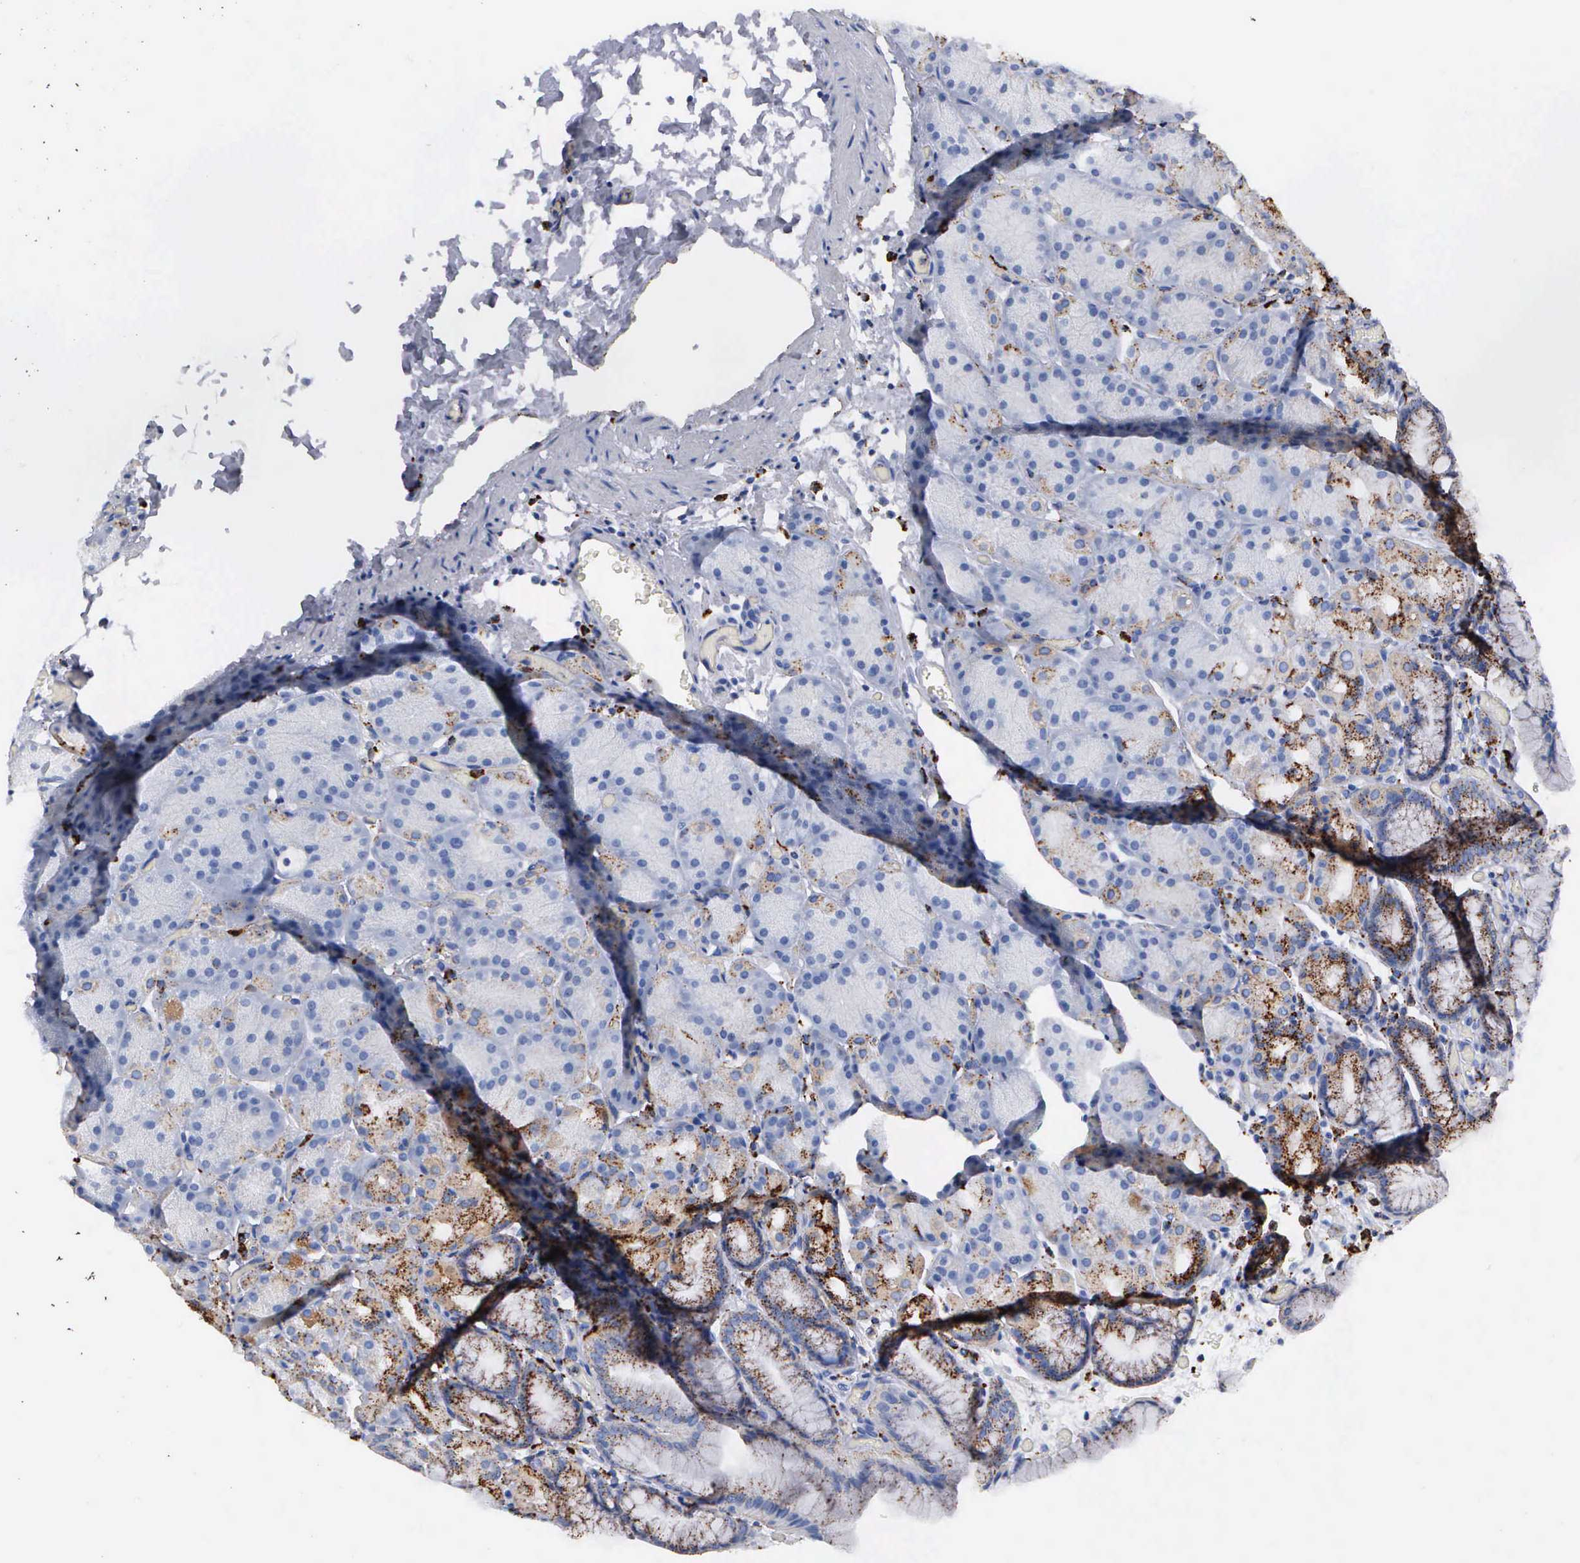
{"staining": {"intensity": "strong", "quantity": "25%-75%", "location": "cytoplasmic/membranous"}, "tissue": "stomach", "cell_type": "Glandular cells", "image_type": "normal", "snomed": [{"axis": "morphology", "description": "Normal tissue, NOS"}, {"axis": "topography", "description": "Stomach, upper"}], "caption": "A brown stain shows strong cytoplasmic/membranous staining of a protein in glandular cells of unremarkable human stomach. (DAB IHC with brightfield microscopy, high magnification).", "gene": "CTSH", "patient": {"sex": "male", "age": 47}}